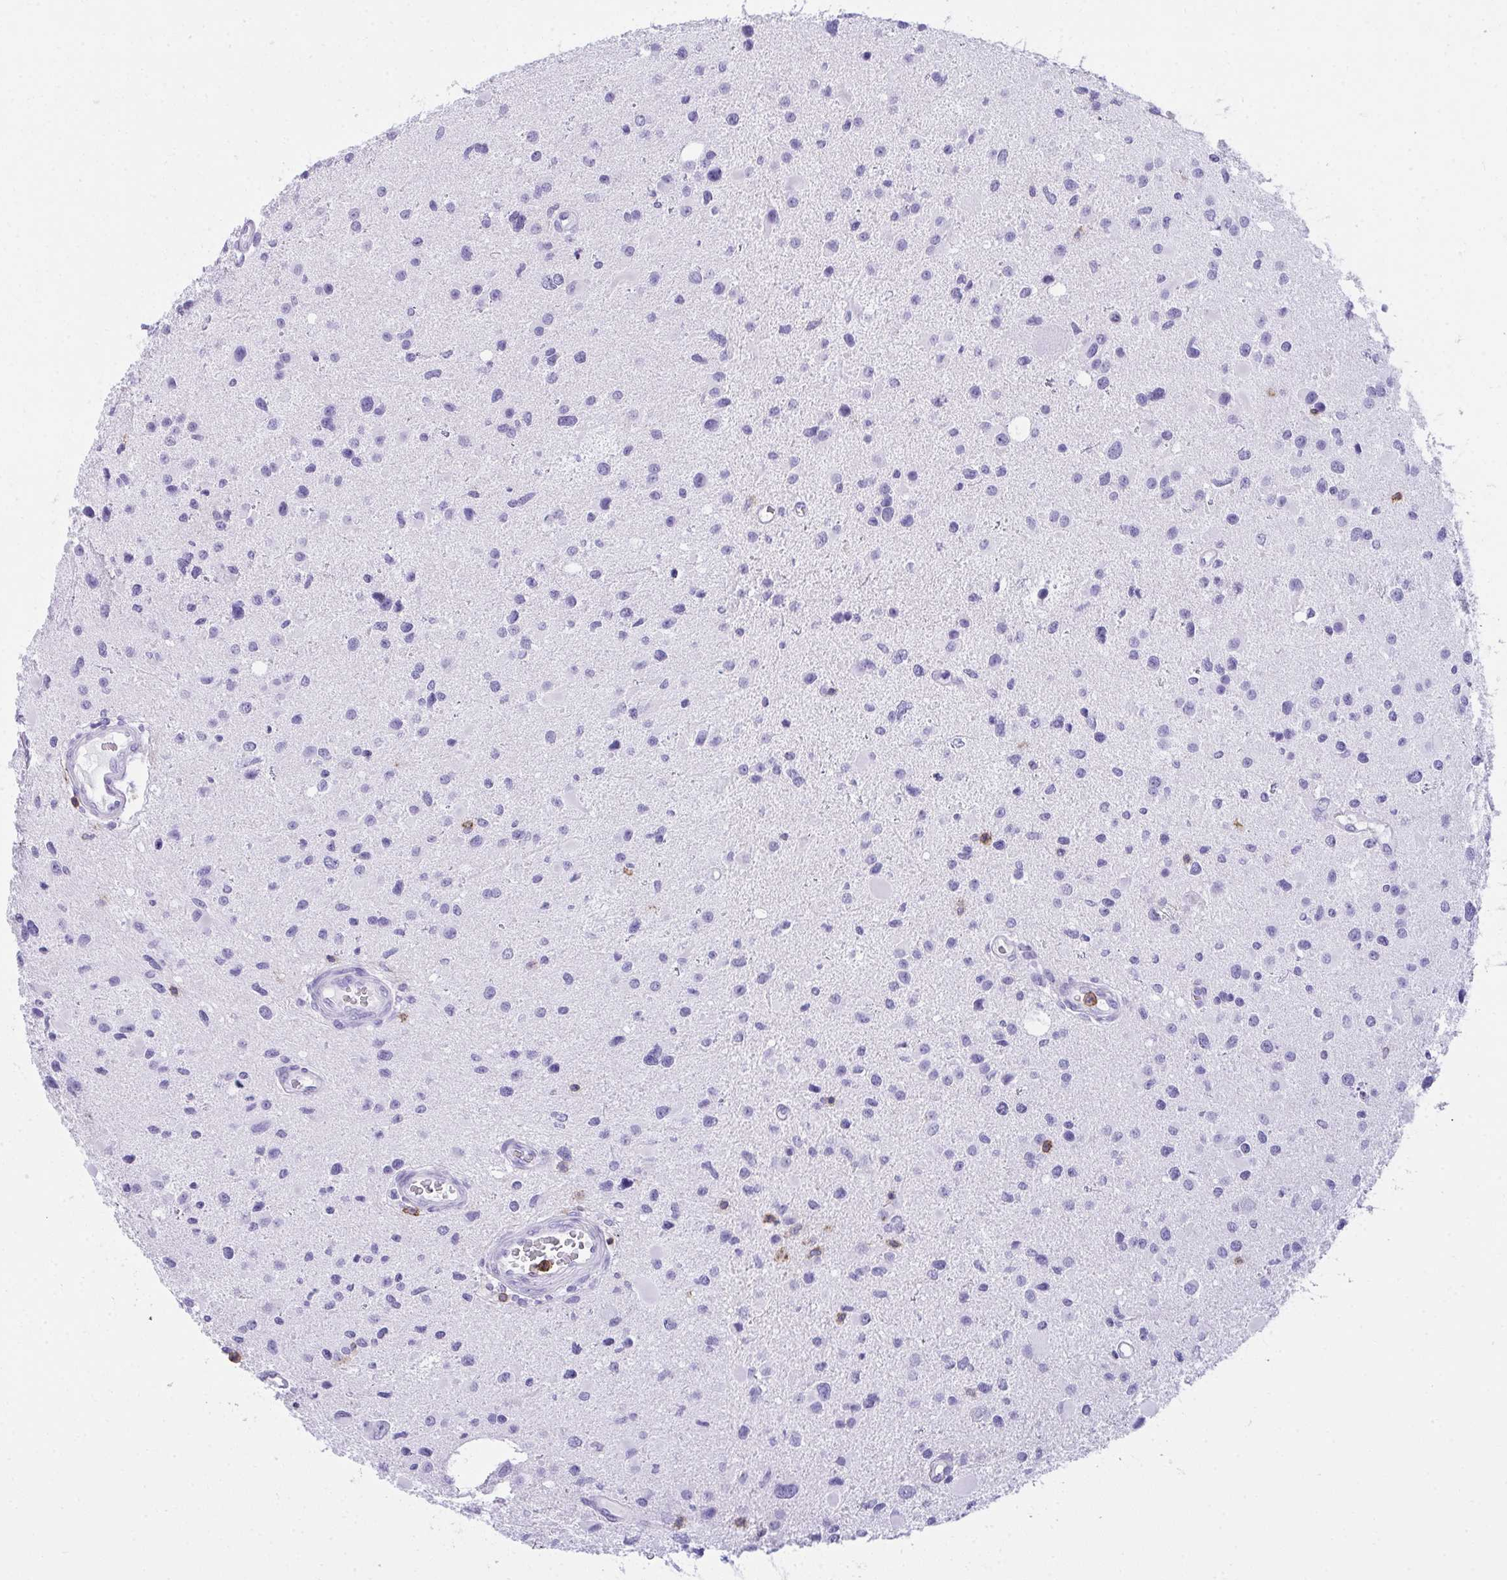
{"staining": {"intensity": "negative", "quantity": "none", "location": "none"}, "tissue": "glioma", "cell_type": "Tumor cells", "image_type": "cancer", "snomed": [{"axis": "morphology", "description": "Glioma, malignant, Low grade"}, {"axis": "topography", "description": "Brain"}], "caption": "Low-grade glioma (malignant) was stained to show a protein in brown. There is no significant expression in tumor cells.", "gene": "SPN", "patient": {"sex": "female", "age": 32}}